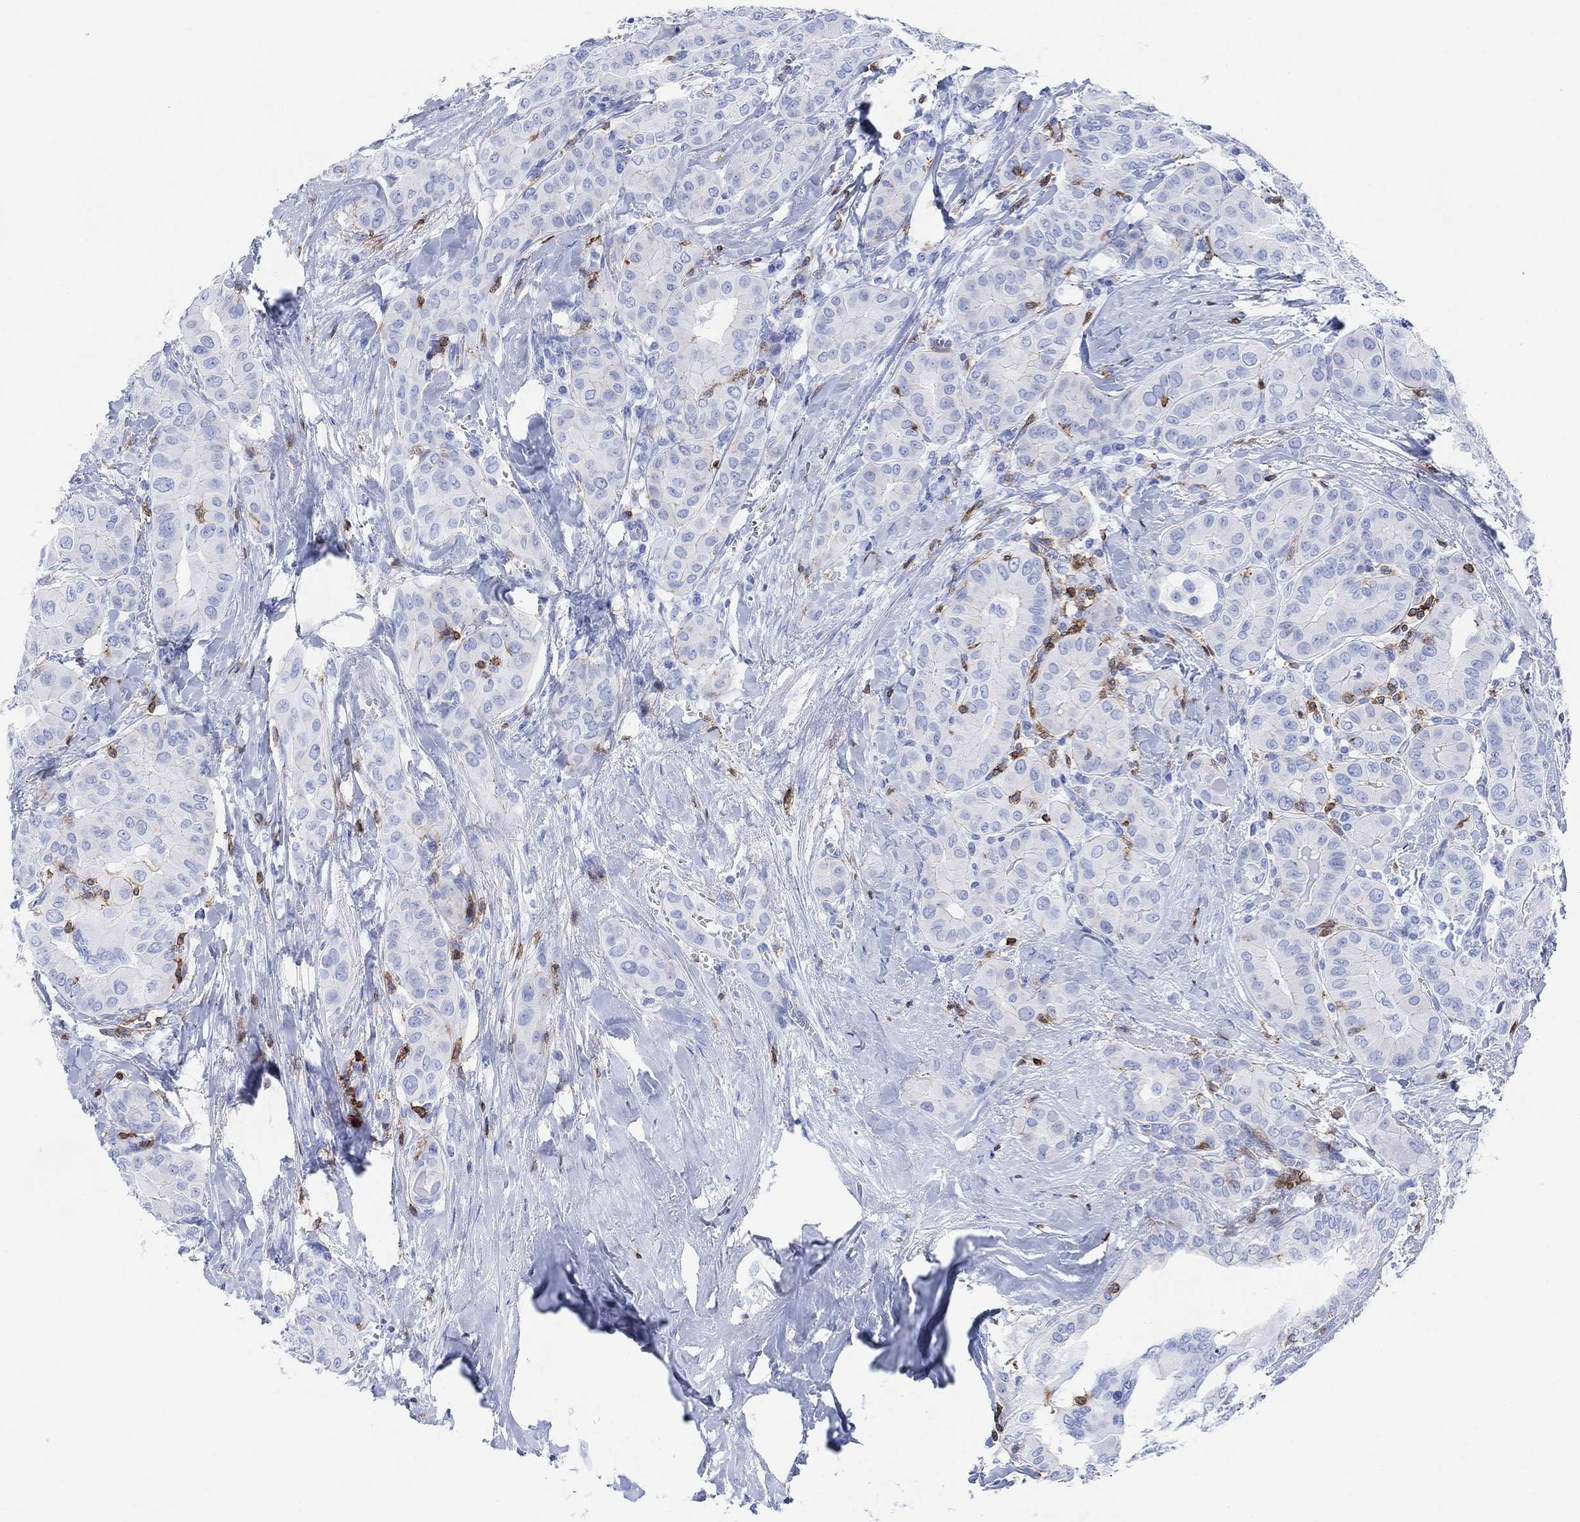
{"staining": {"intensity": "moderate", "quantity": "<25%", "location": "cytoplasmic/membranous"}, "tissue": "thyroid cancer", "cell_type": "Tumor cells", "image_type": "cancer", "snomed": [{"axis": "morphology", "description": "Papillary adenocarcinoma, NOS"}, {"axis": "topography", "description": "Thyroid gland"}], "caption": "Papillary adenocarcinoma (thyroid) stained with immunohistochemistry exhibits moderate cytoplasmic/membranous positivity in approximately <25% of tumor cells.", "gene": "GPR65", "patient": {"sex": "female", "age": 37}}